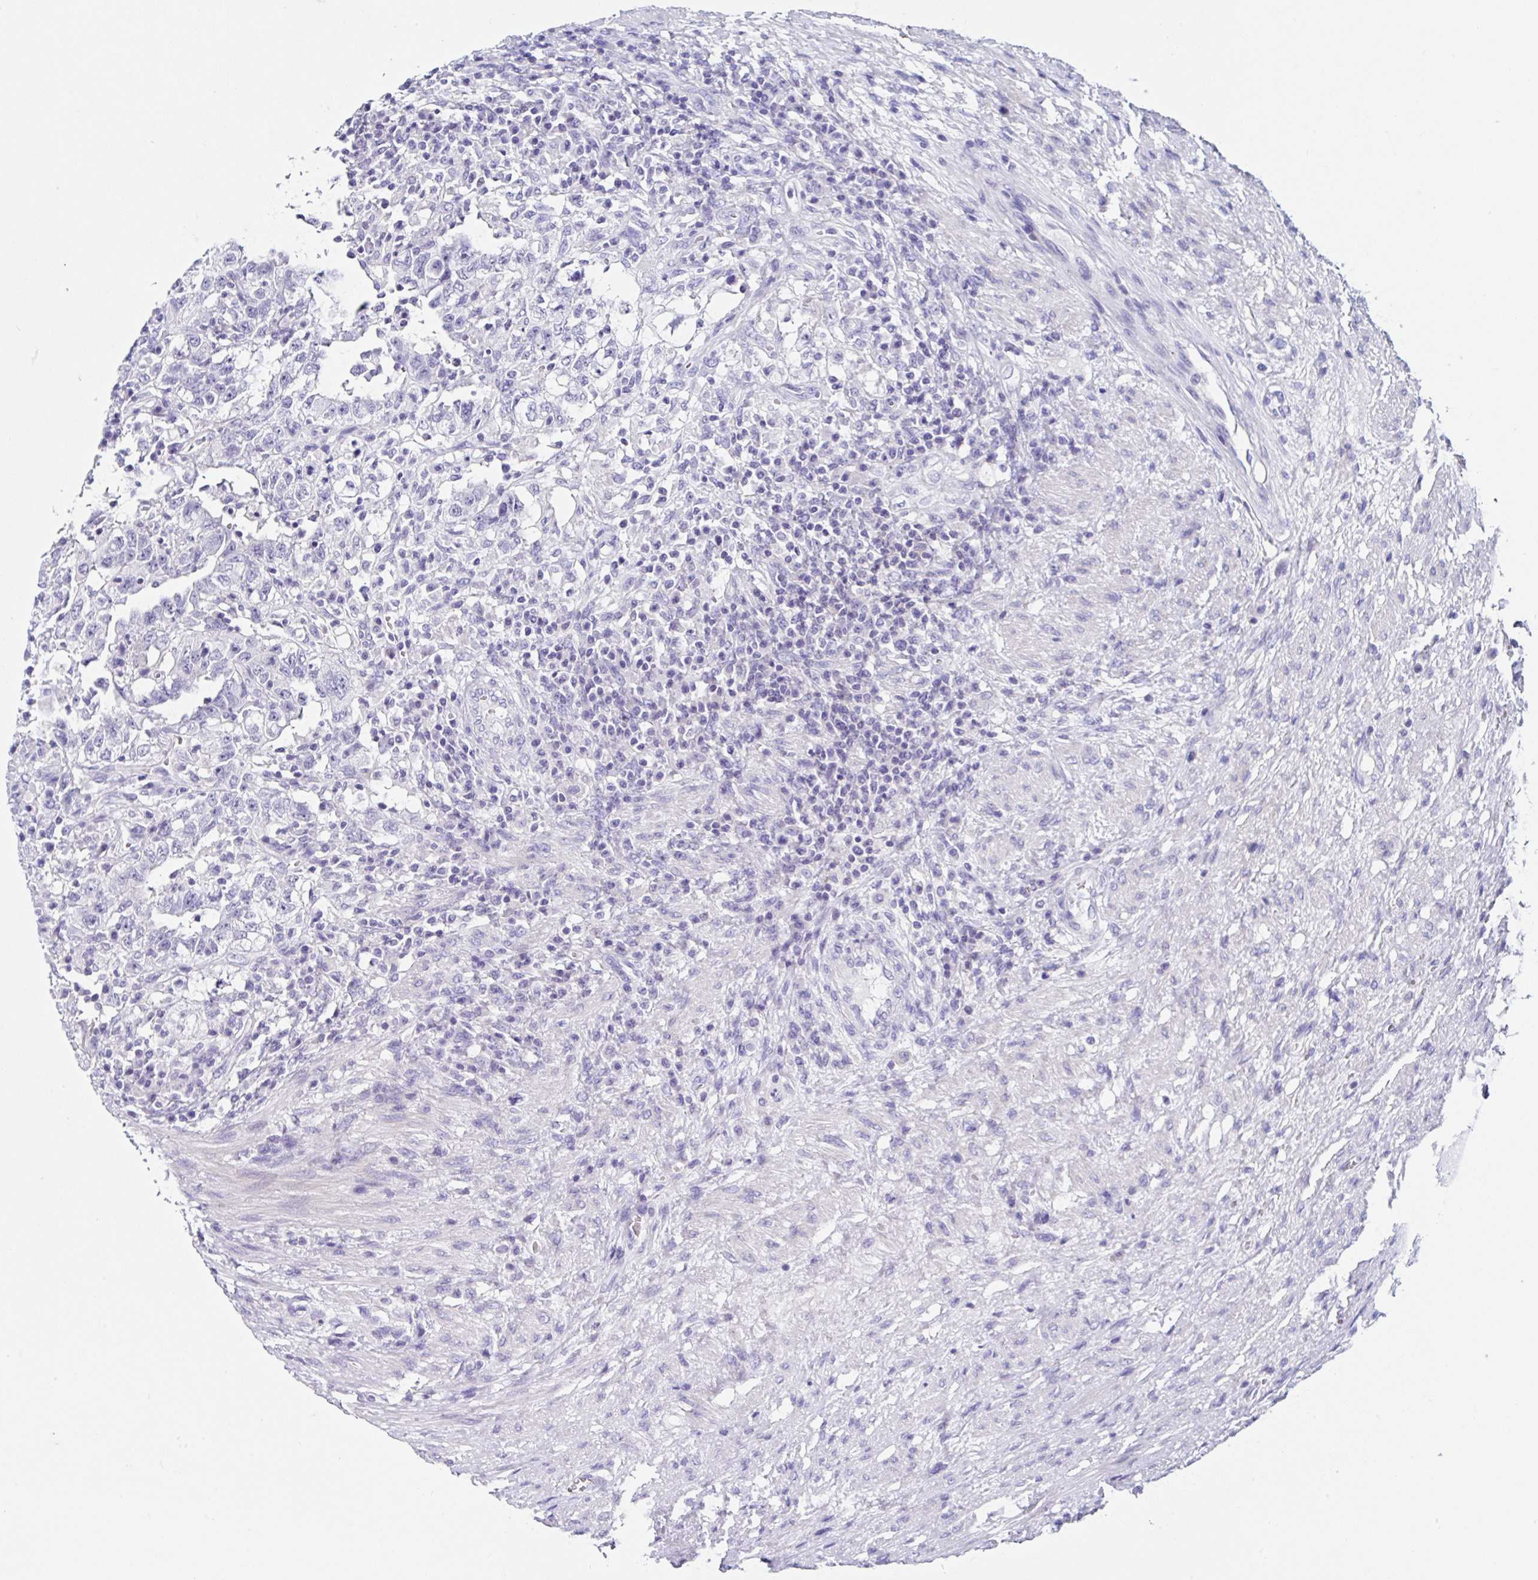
{"staining": {"intensity": "negative", "quantity": "none", "location": "none"}, "tissue": "testis cancer", "cell_type": "Tumor cells", "image_type": "cancer", "snomed": [{"axis": "morphology", "description": "Carcinoma, Embryonal, NOS"}, {"axis": "topography", "description": "Testis"}], "caption": "Tumor cells are negative for protein expression in human testis cancer.", "gene": "UGT3A1", "patient": {"sex": "male", "age": 26}}